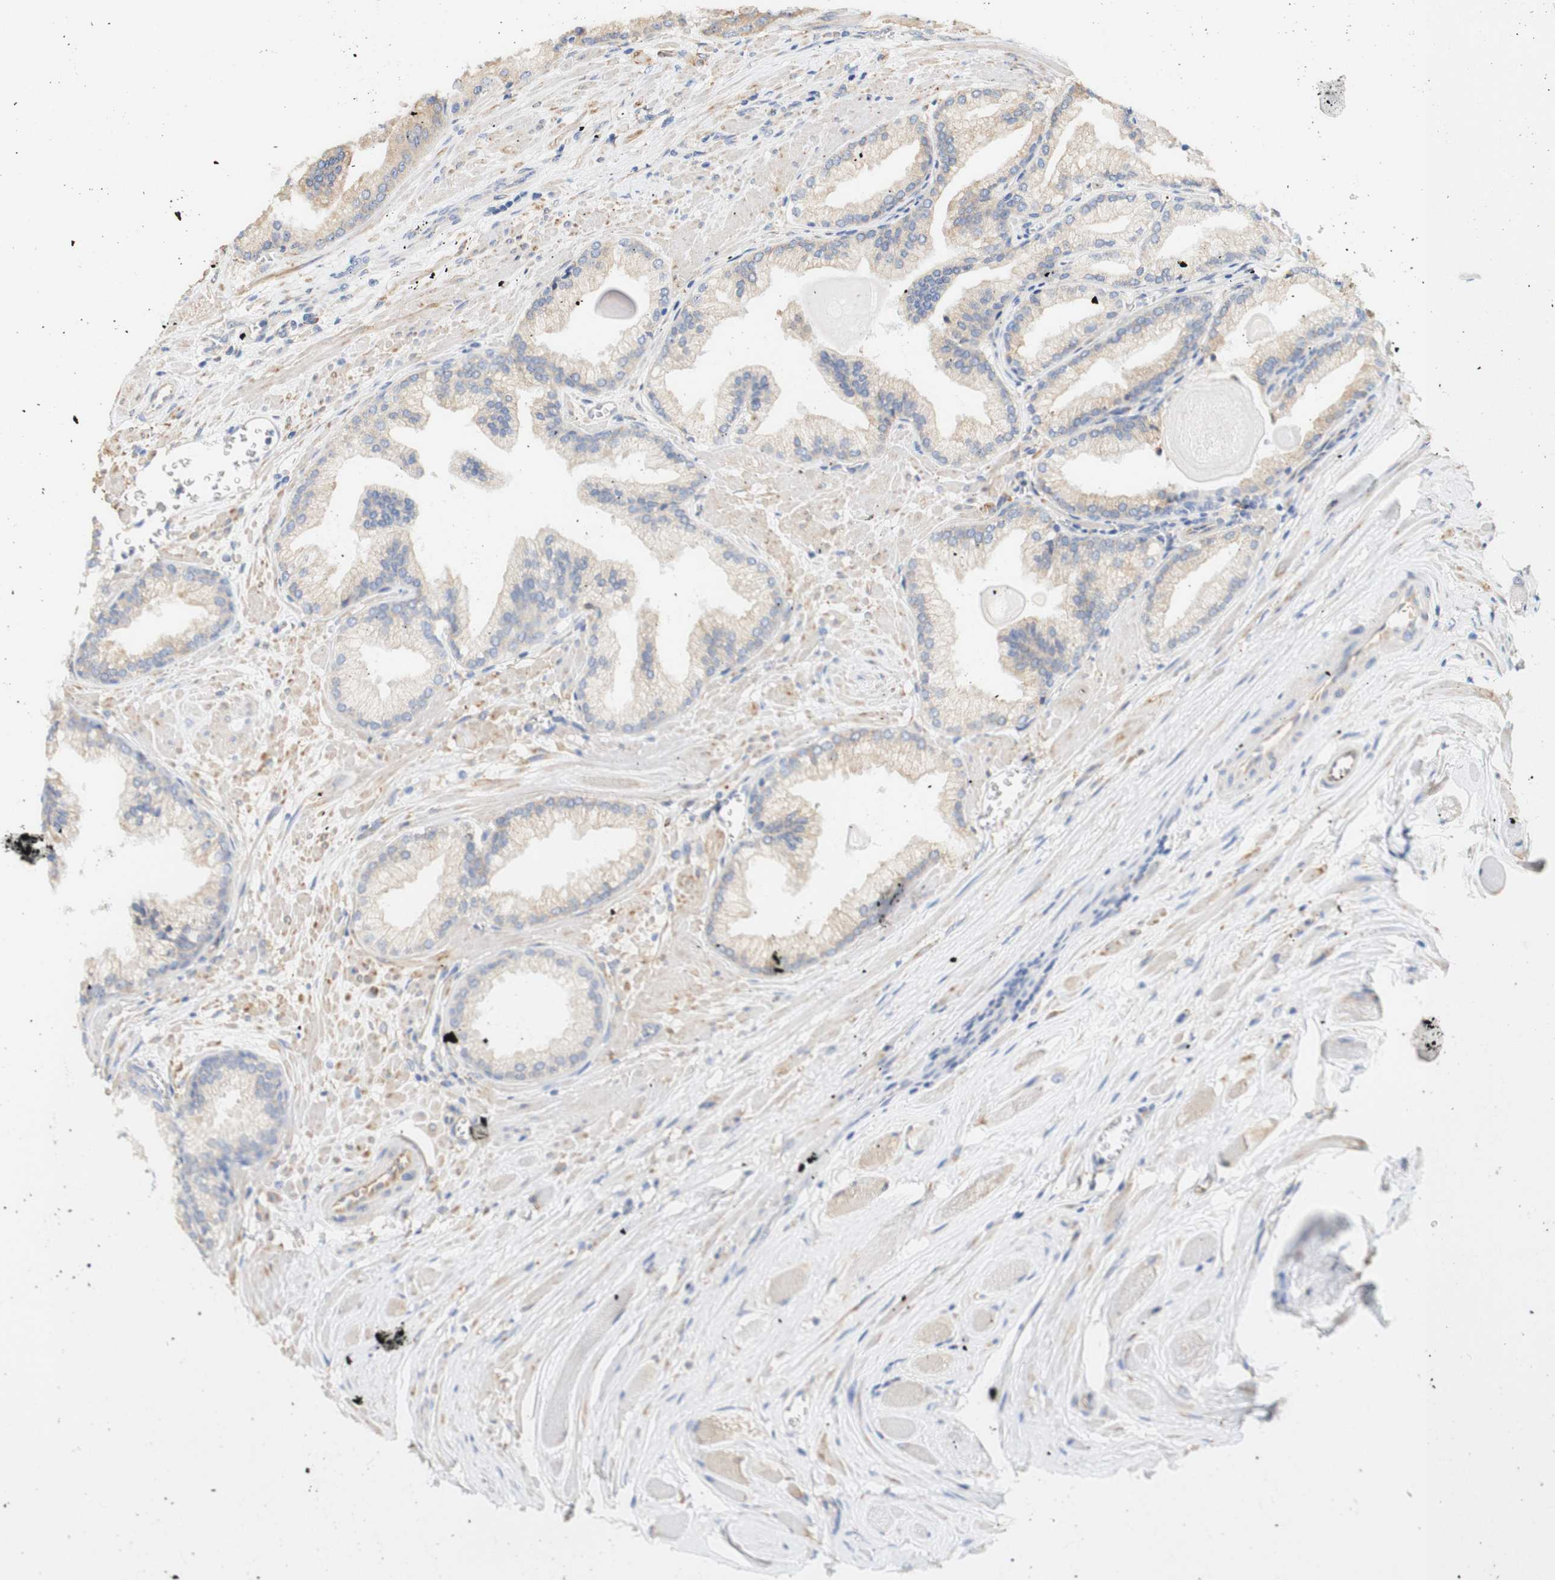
{"staining": {"intensity": "weak", "quantity": "<25%", "location": "cytoplasmic/membranous"}, "tissue": "prostate cancer", "cell_type": "Tumor cells", "image_type": "cancer", "snomed": [{"axis": "morphology", "description": "Adenocarcinoma, Low grade"}, {"axis": "topography", "description": "Prostate"}], "caption": "Immunohistochemistry (IHC) histopathology image of prostate cancer (low-grade adenocarcinoma) stained for a protein (brown), which exhibits no expression in tumor cells.", "gene": "EIF2AK4", "patient": {"sex": "male", "age": 59}}